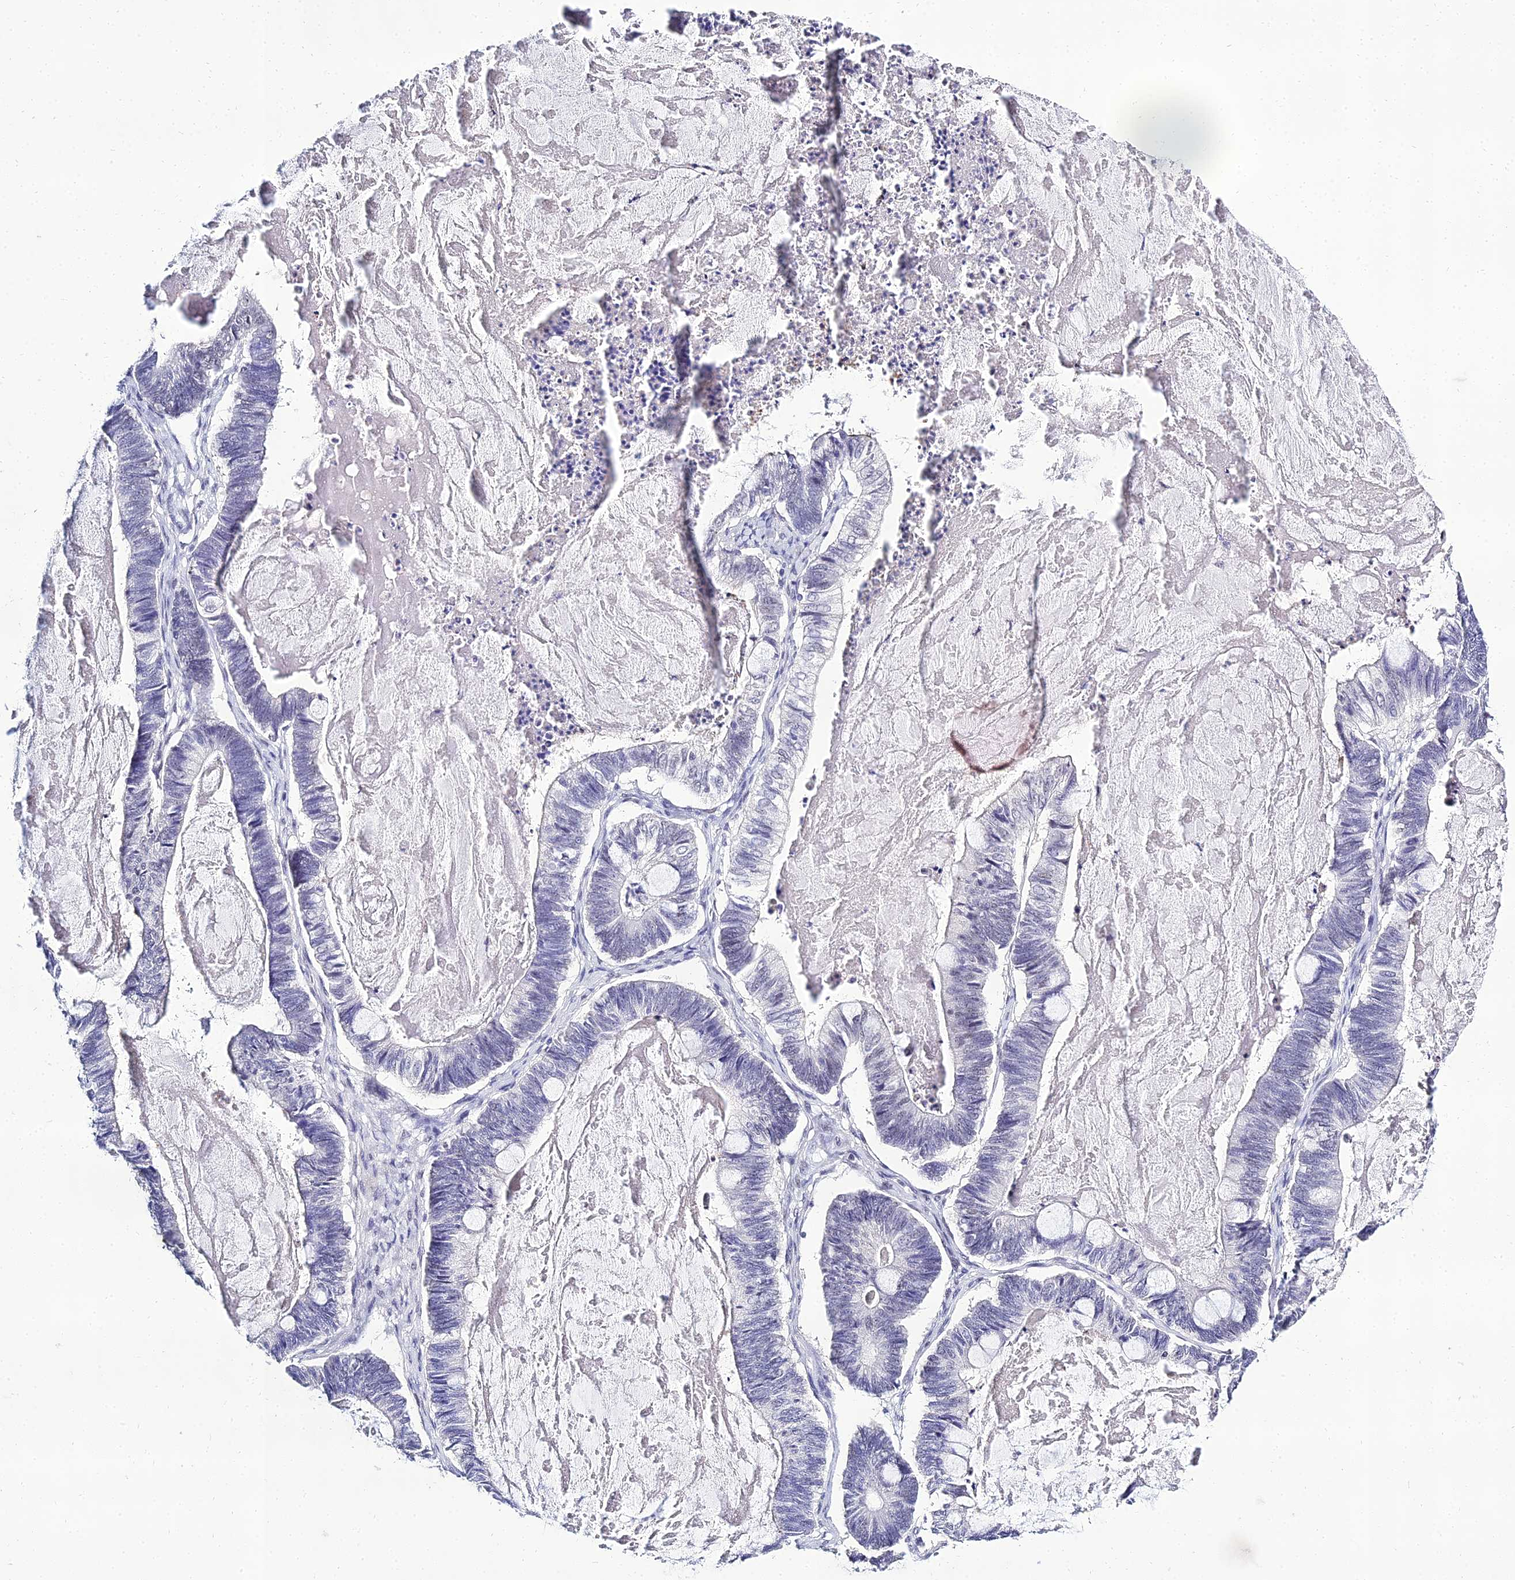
{"staining": {"intensity": "negative", "quantity": "none", "location": "none"}, "tissue": "ovarian cancer", "cell_type": "Tumor cells", "image_type": "cancer", "snomed": [{"axis": "morphology", "description": "Cystadenocarcinoma, mucinous, NOS"}, {"axis": "topography", "description": "Ovary"}], "caption": "This photomicrograph is of ovarian mucinous cystadenocarcinoma stained with immunohistochemistry (IHC) to label a protein in brown with the nuclei are counter-stained blue. There is no positivity in tumor cells.", "gene": "PPP4R2", "patient": {"sex": "female", "age": 61}}